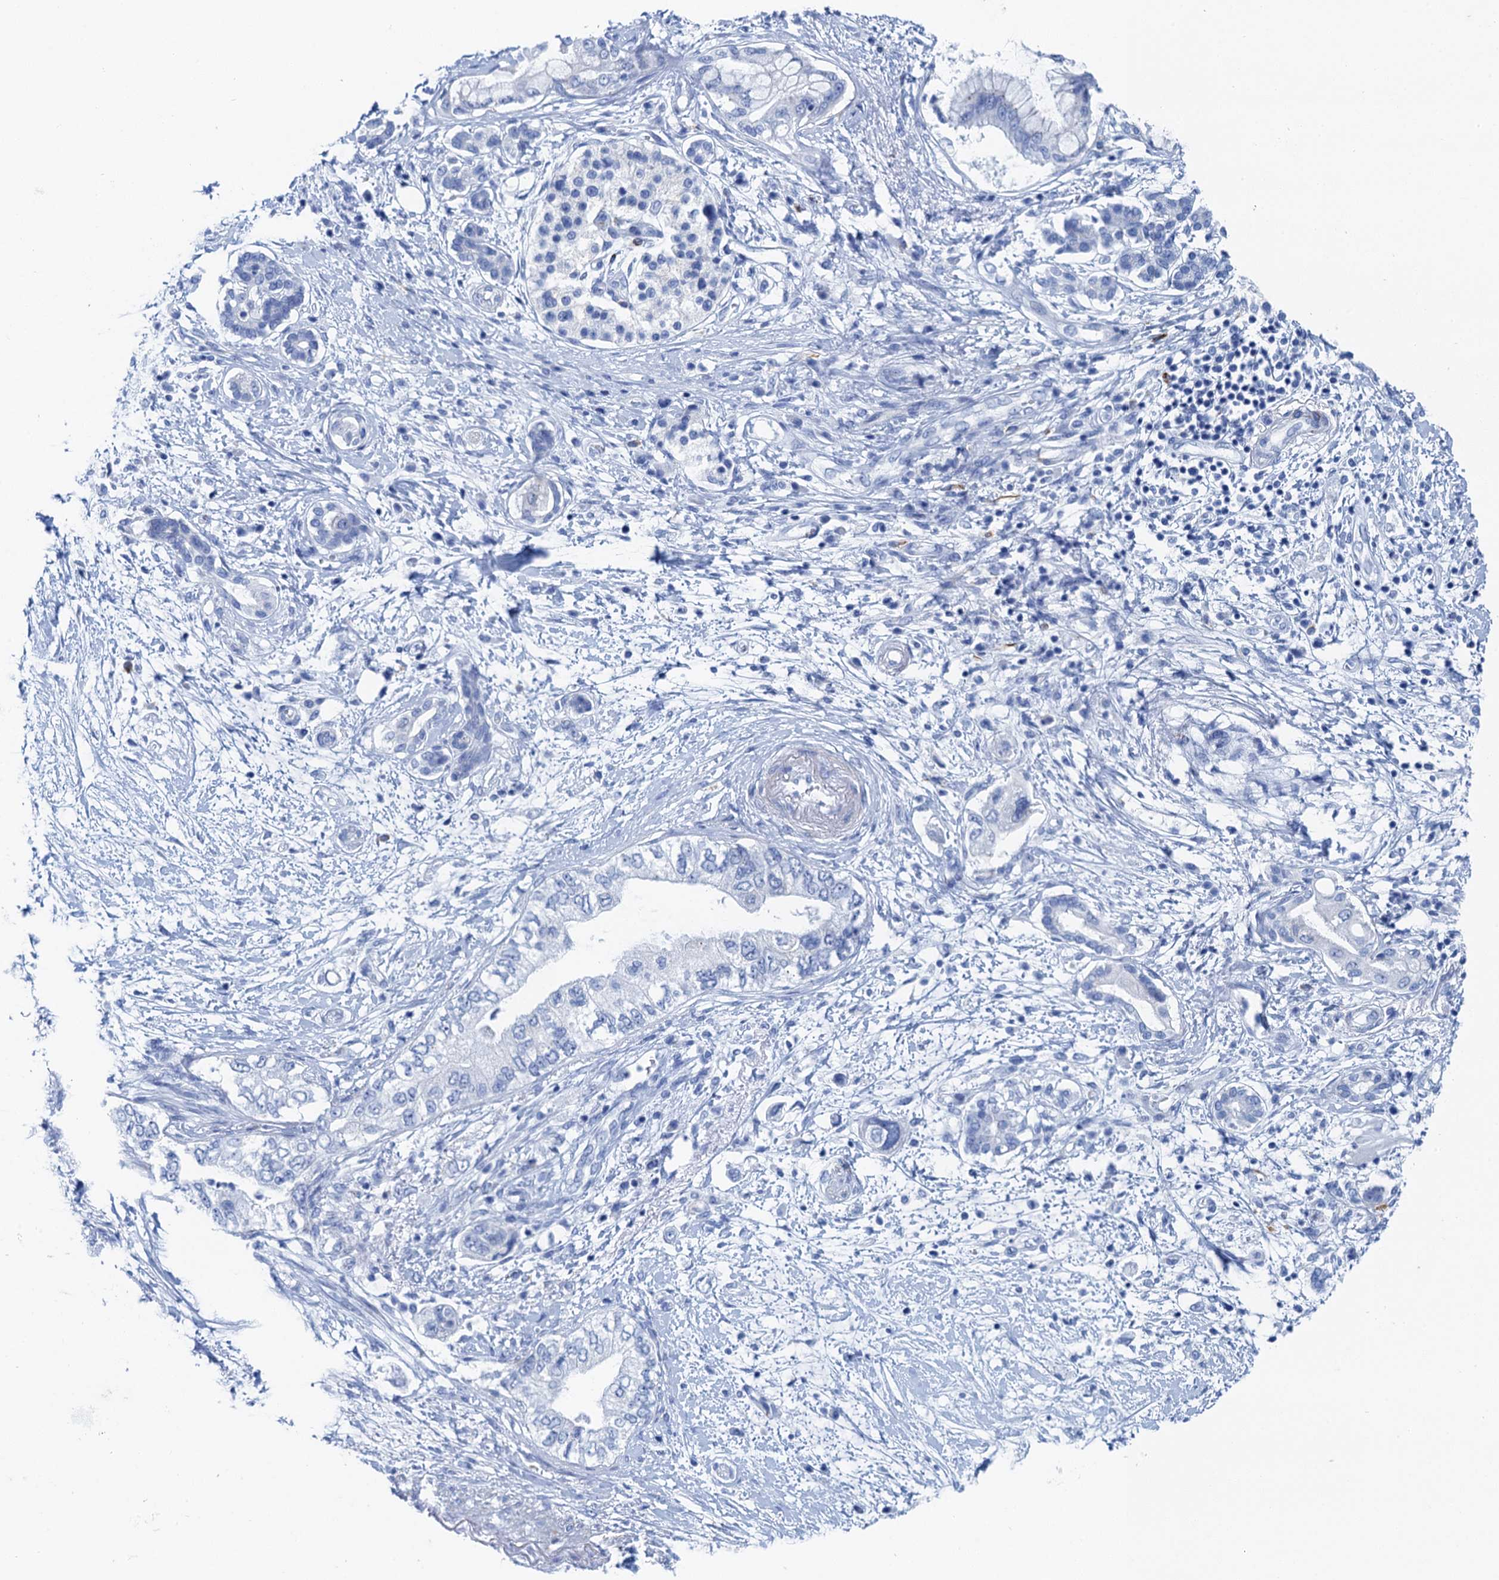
{"staining": {"intensity": "negative", "quantity": "none", "location": "none"}, "tissue": "pancreatic cancer", "cell_type": "Tumor cells", "image_type": "cancer", "snomed": [{"axis": "morphology", "description": "Adenocarcinoma, NOS"}, {"axis": "topography", "description": "Pancreas"}], "caption": "Immunohistochemical staining of human pancreatic cancer displays no significant expression in tumor cells.", "gene": "NLRP10", "patient": {"sex": "female", "age": 73}}